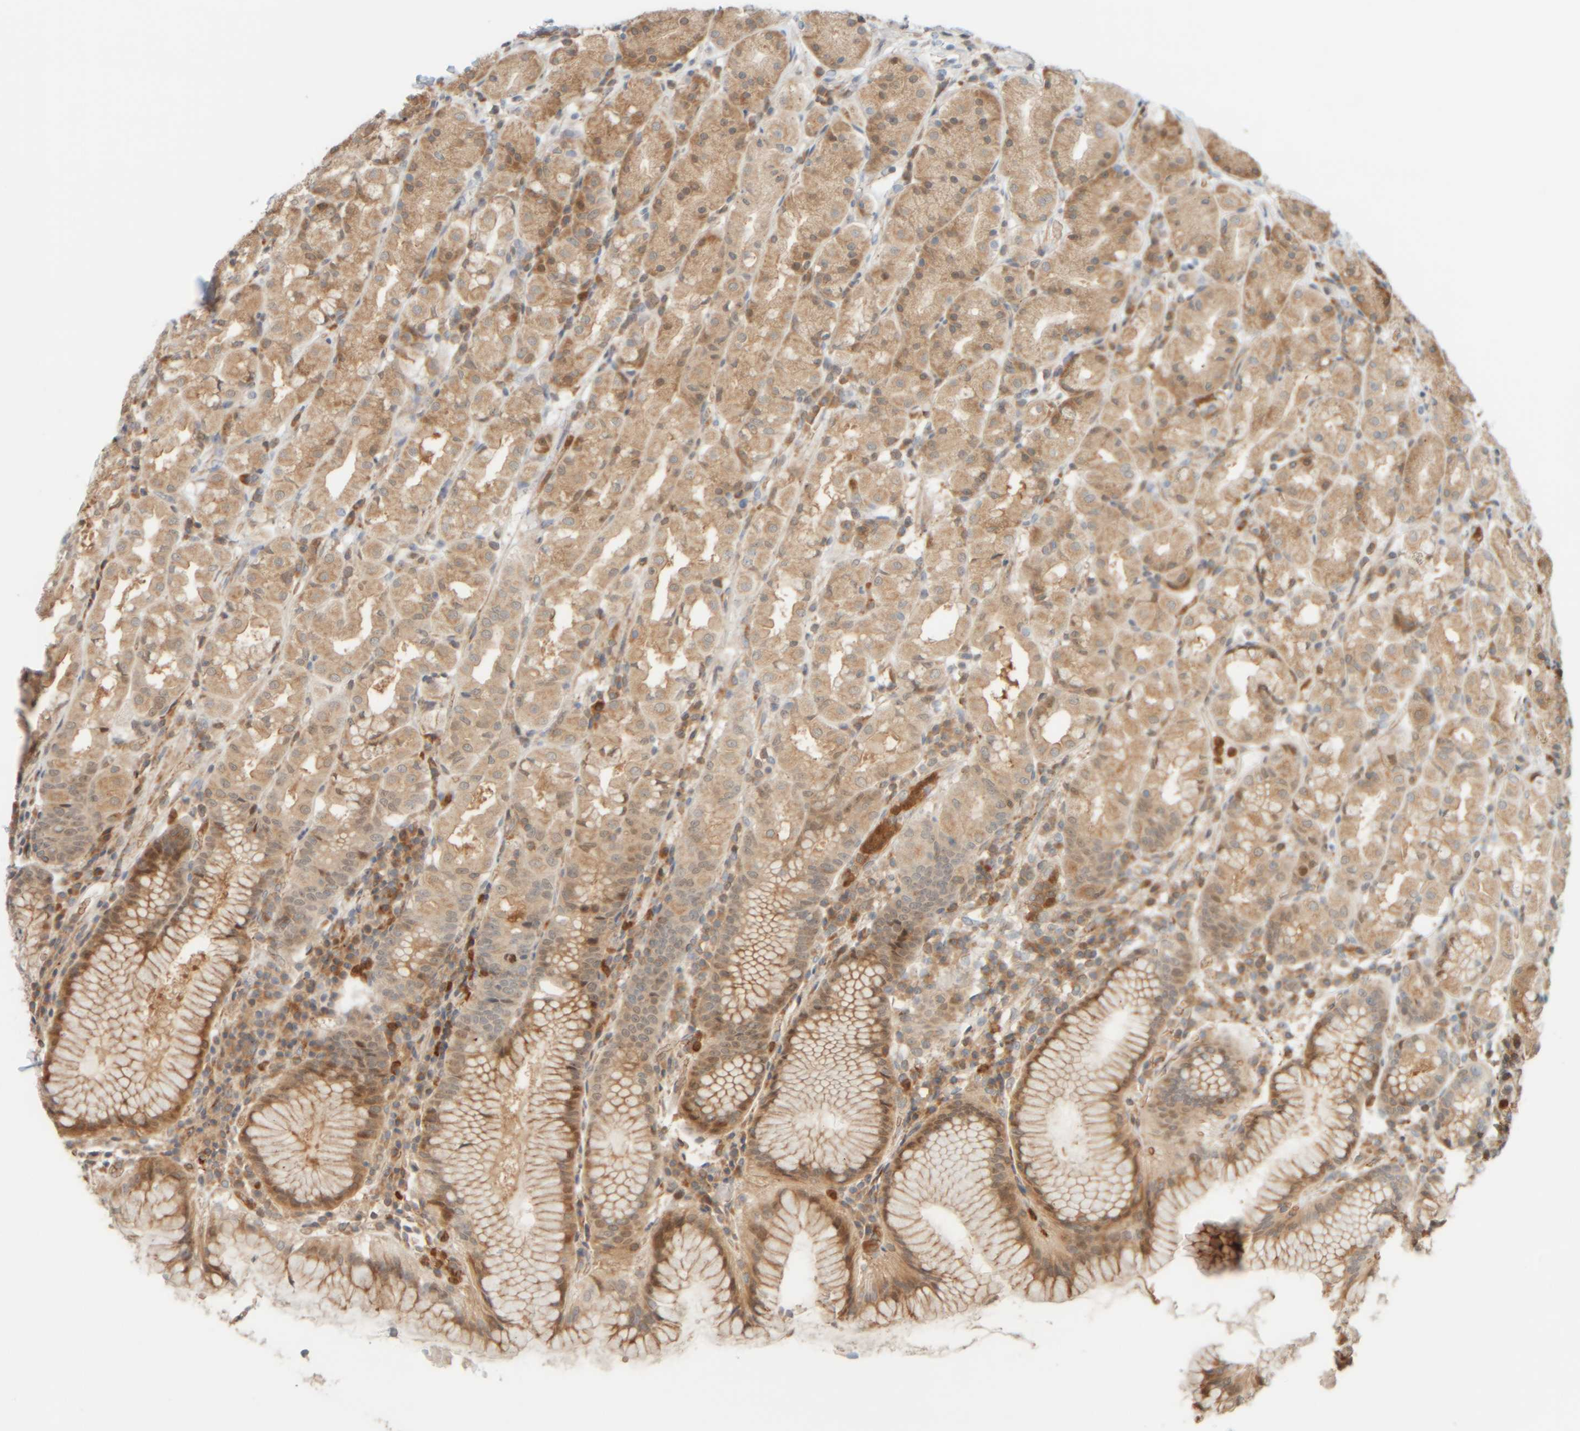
{"staining": {"intensity": "moderate", "quantity": ">75%", "location": "cytoplasmic/membranous,nuclear"}, "tissue": "stomach", "cell_type": "Glandular cells", "image_type": "normal", "snomed": [{"axis": "morphology", "description": "Normal tissue, NOS"}, {"axis": "topography", "description": "Stomach, lower"}], "caption": "Brown immunohistochemical staining in benign stomach demonstrates moderate cytoplasmic/membranous,nuclear positivity in about >75% of glandular cells.", "gene": "AARSD1", "patient": {"sex": "female", "age": 56}}